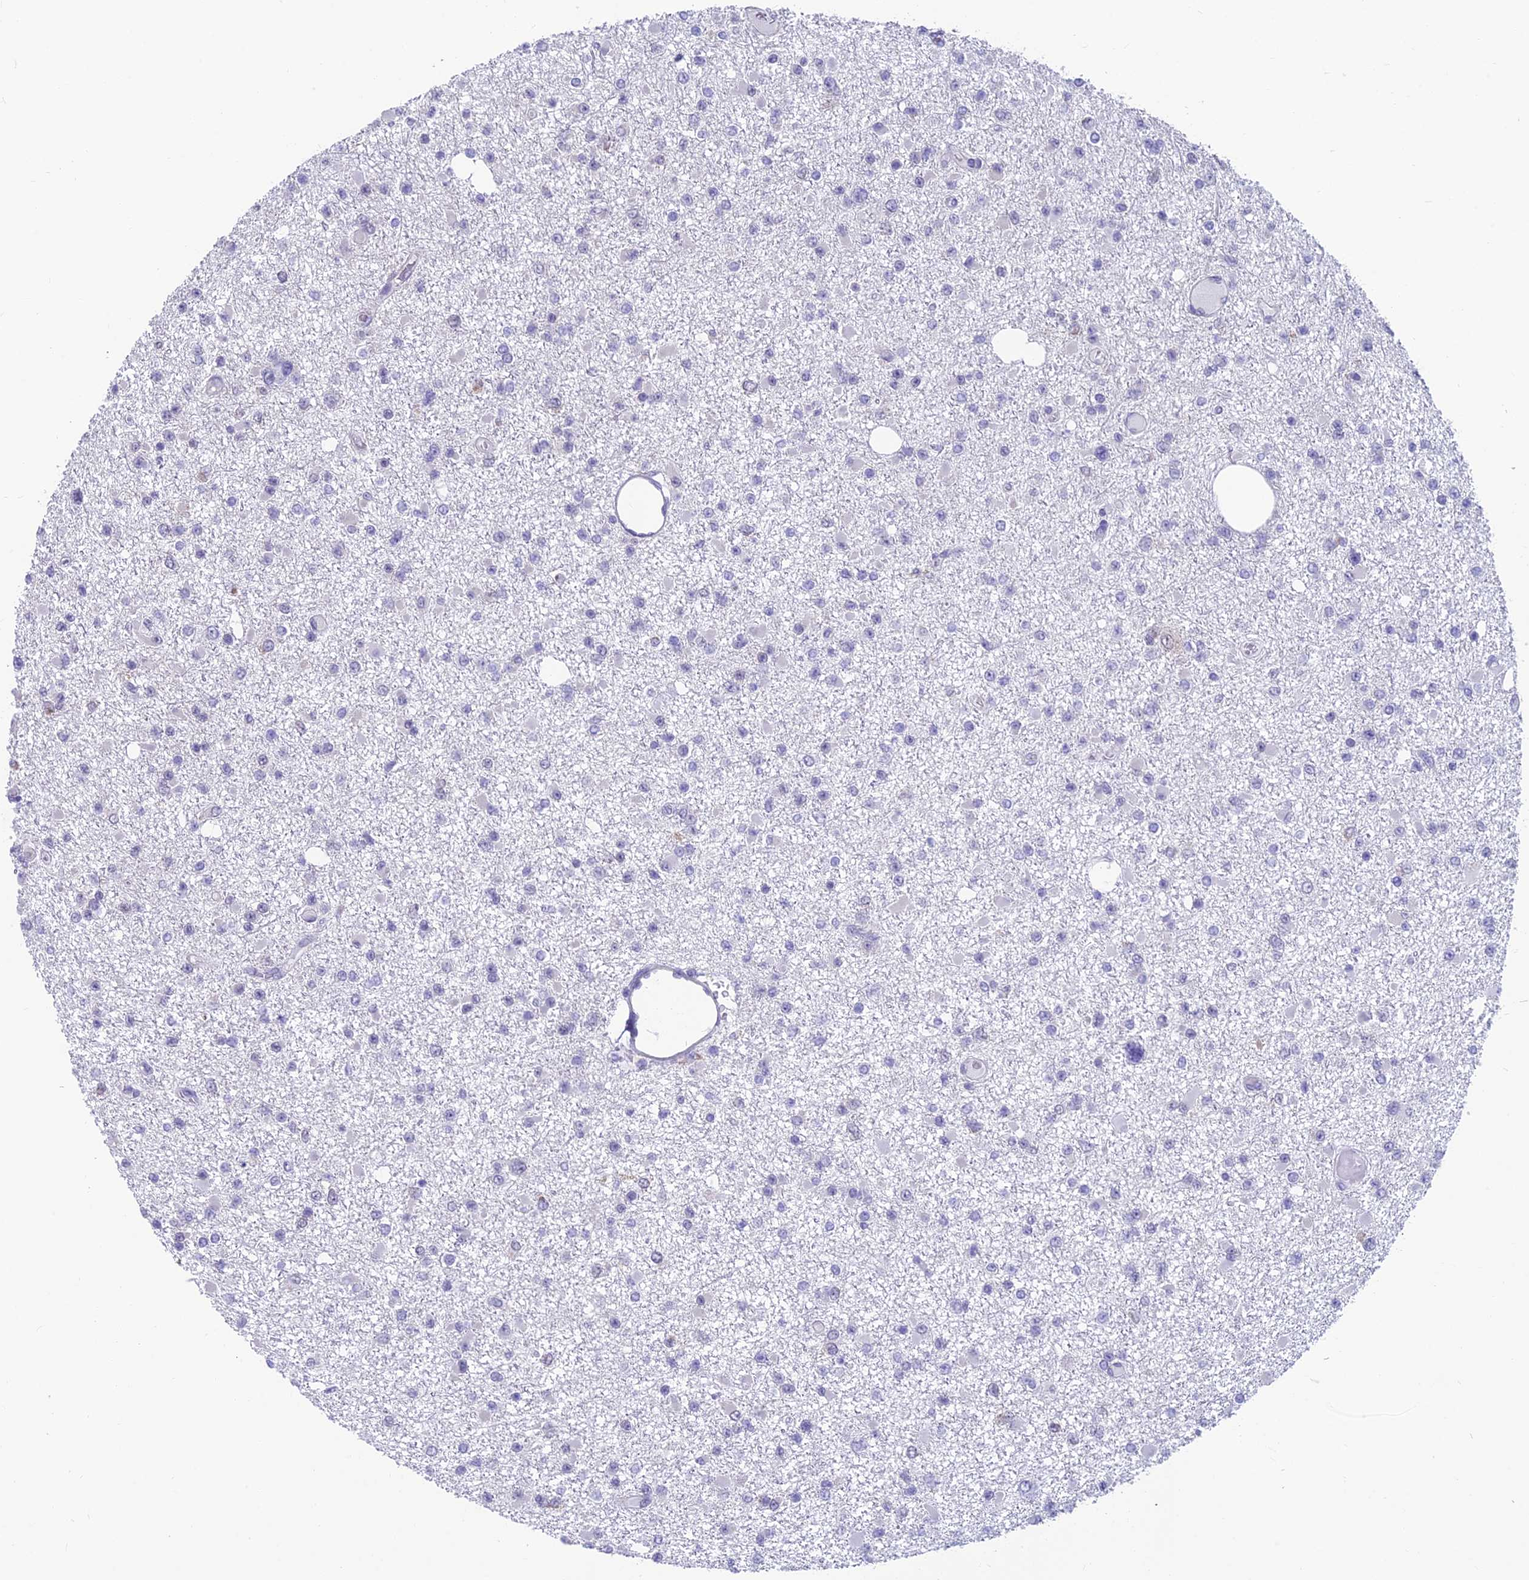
{"staining": {"intensity": "negative", "quantity": "none", "location": "none"}, "tissue": "glioma", "cell_type": "Tumor cells", "image_type": "cancer", "snomed": [{"axis": "morphology", "description": "Glioma, malignant, Low grade"}, {"axis": "topography", "description": "Brain"}], "caption": "This is a image of immunohistochemistry (IHC) staining of glioma, which shows no positivity in tumor cells. (Immunohistochemistry, brightfield microscopy, high magnification).", "gene": "KIAA1191", "patient": {"sex": "female", "age": 22}}